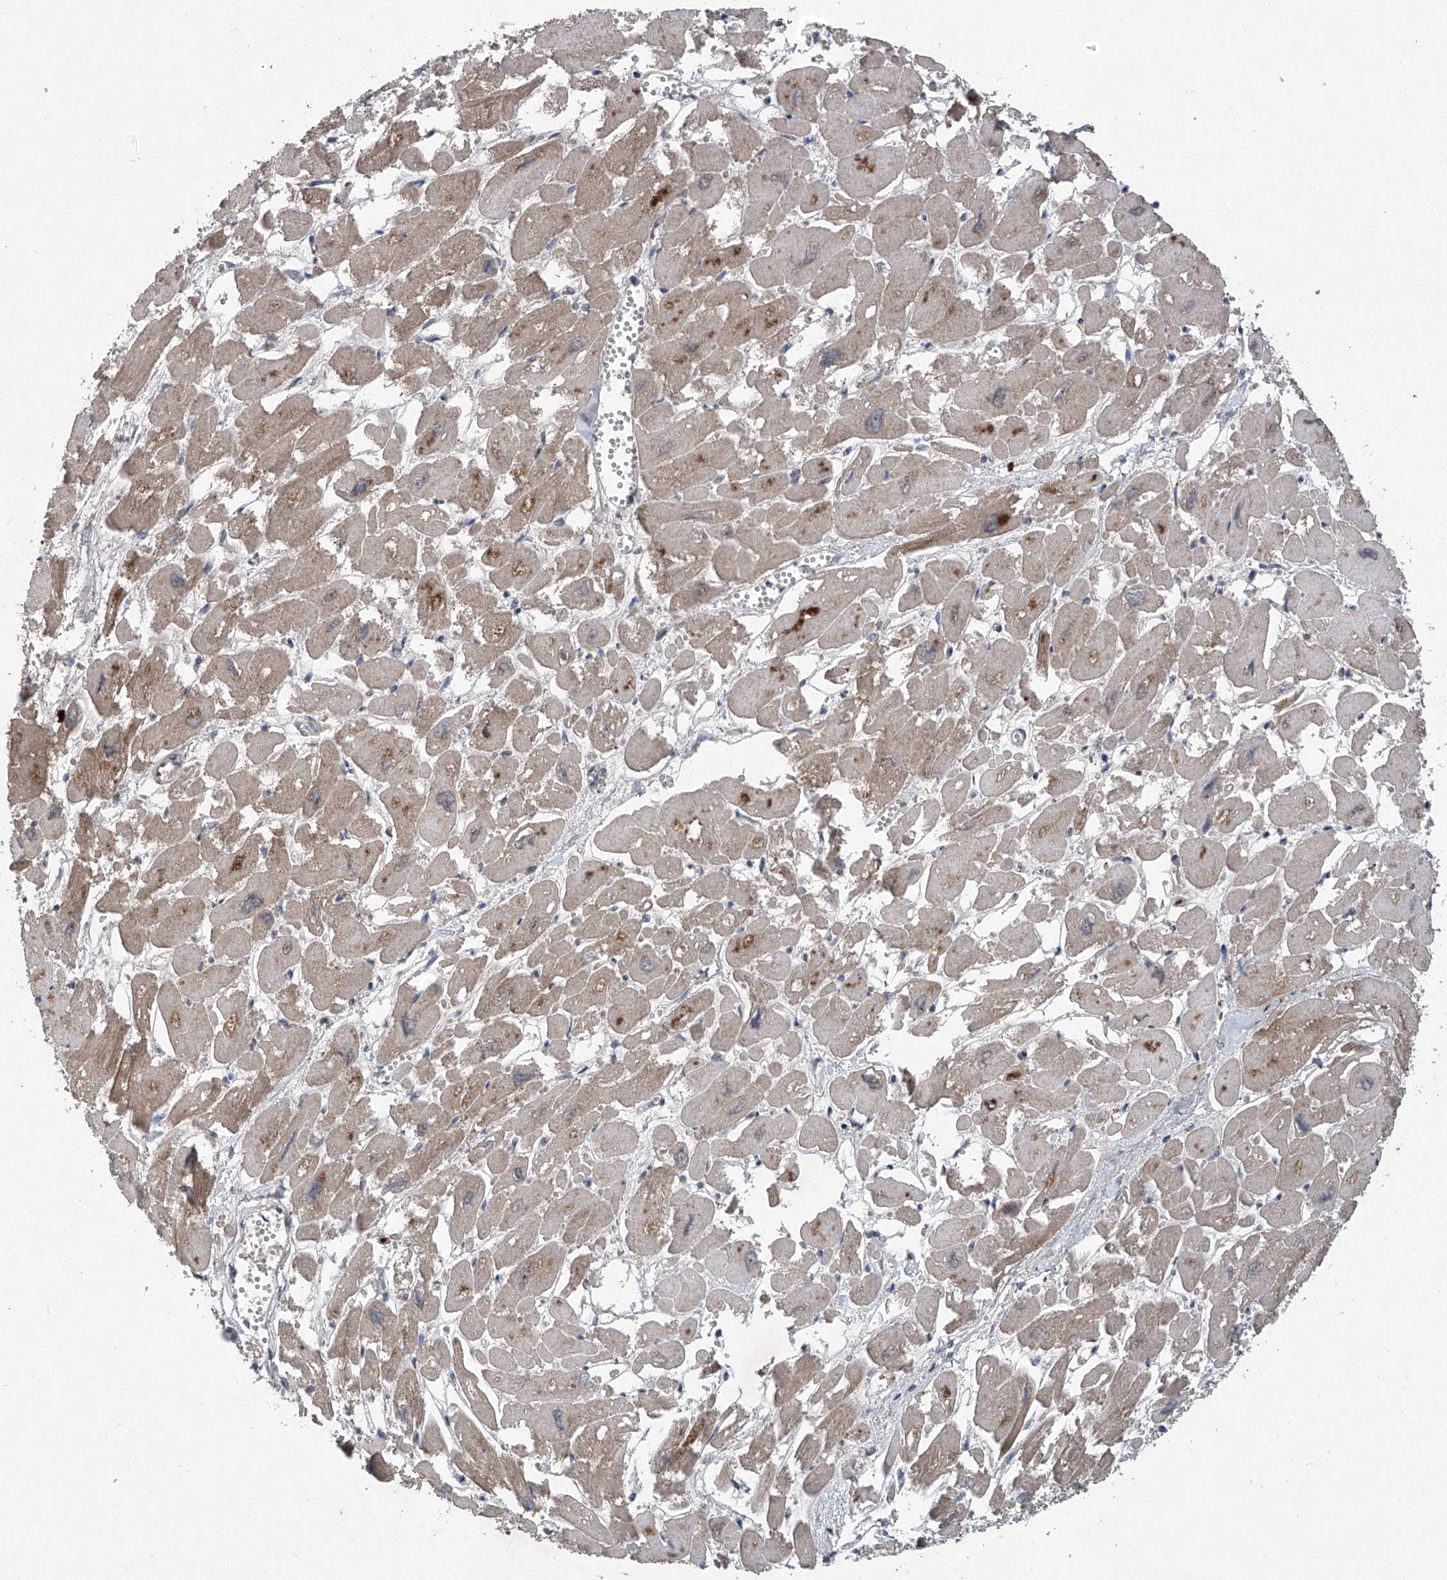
{"staining": {"intensity": "moderate", "quantity": ">75%", "location": "cytoplasmic/membranous"}, "tissue": "heart muscle", "cell_type": "Cardiomyocytes", "image_type": "normal", "snomed": [{"axis": "morphology", "description": "Normal tissue, NOS"}, {"axis": "topography", "description": "Heart"}], "caption": "Moderate cytoplasmic/membranous expression for a protein is identified in approximately >75% of cardiomyocytes of normal heart muscle using immunohistochemistry (IHC).", "gene": "SUMF2", "patient": {"sex": "male", "age": 54}}